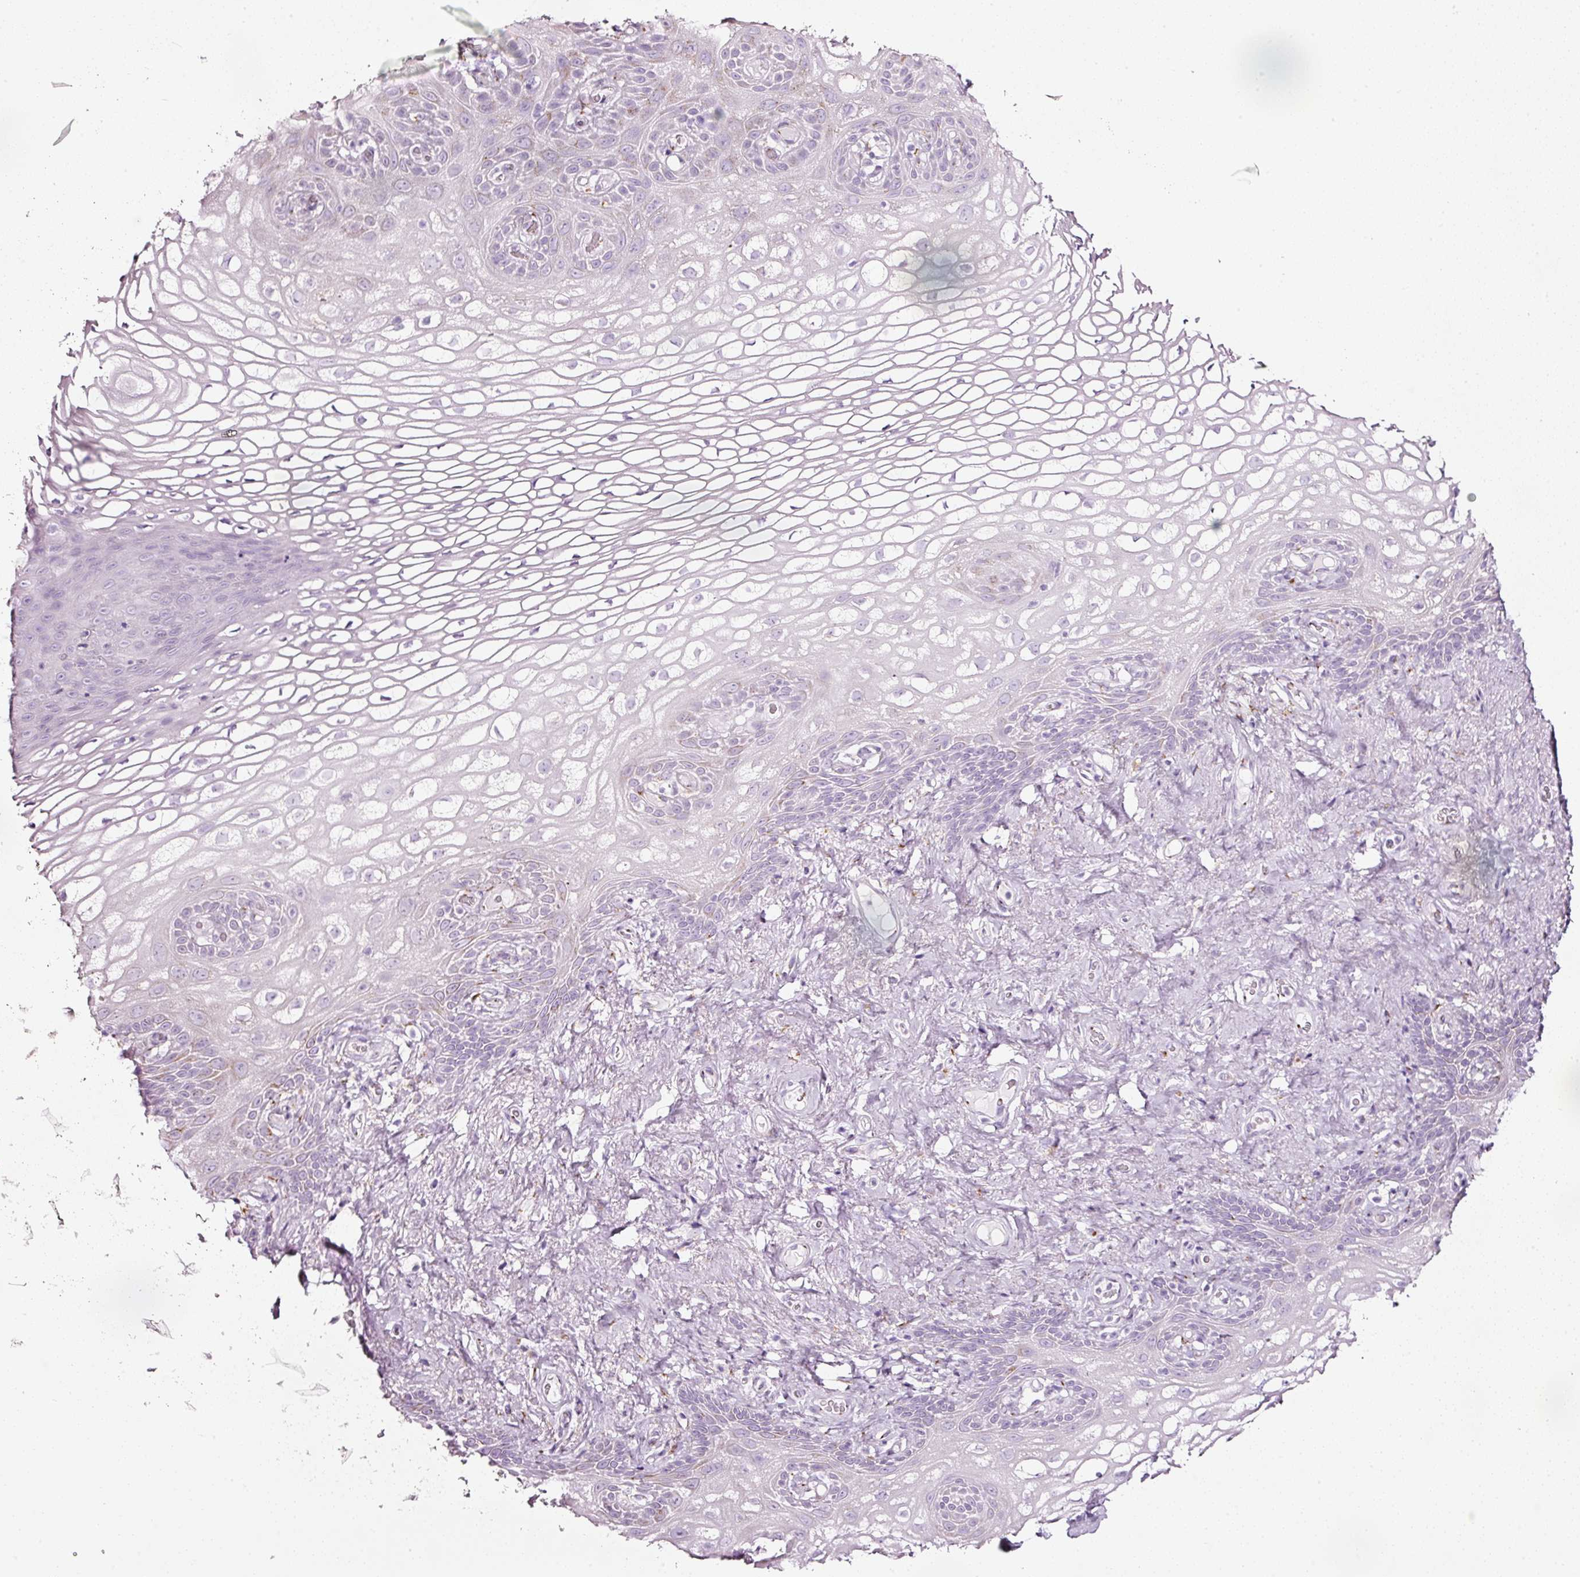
{"staining": {"intensity": "moderate", "quantity": "<25%", "location": "cytoplasmic/membranous"}, "tissue": "vagina", "cell_type": "Squamous epithelial cells", "image_type": "normal", "snomed": [{"axis": "morphology", "description": "Normal tissue, NOS"}, {"axis": "topography", "description": "Vagina"}, {"axis": "topography", "description": "Peripheral nerve tissue"}], "caption": "Squamous epithelial cells display low levels of moderate cytoplasmic/membranous positivity in about <25% of cells in benign human vagina. (DAB IHC, brown staining for protein, blue staining for nuclei).", "gene": "SDF4", "patient": {"sex": "female", "age": 71}}